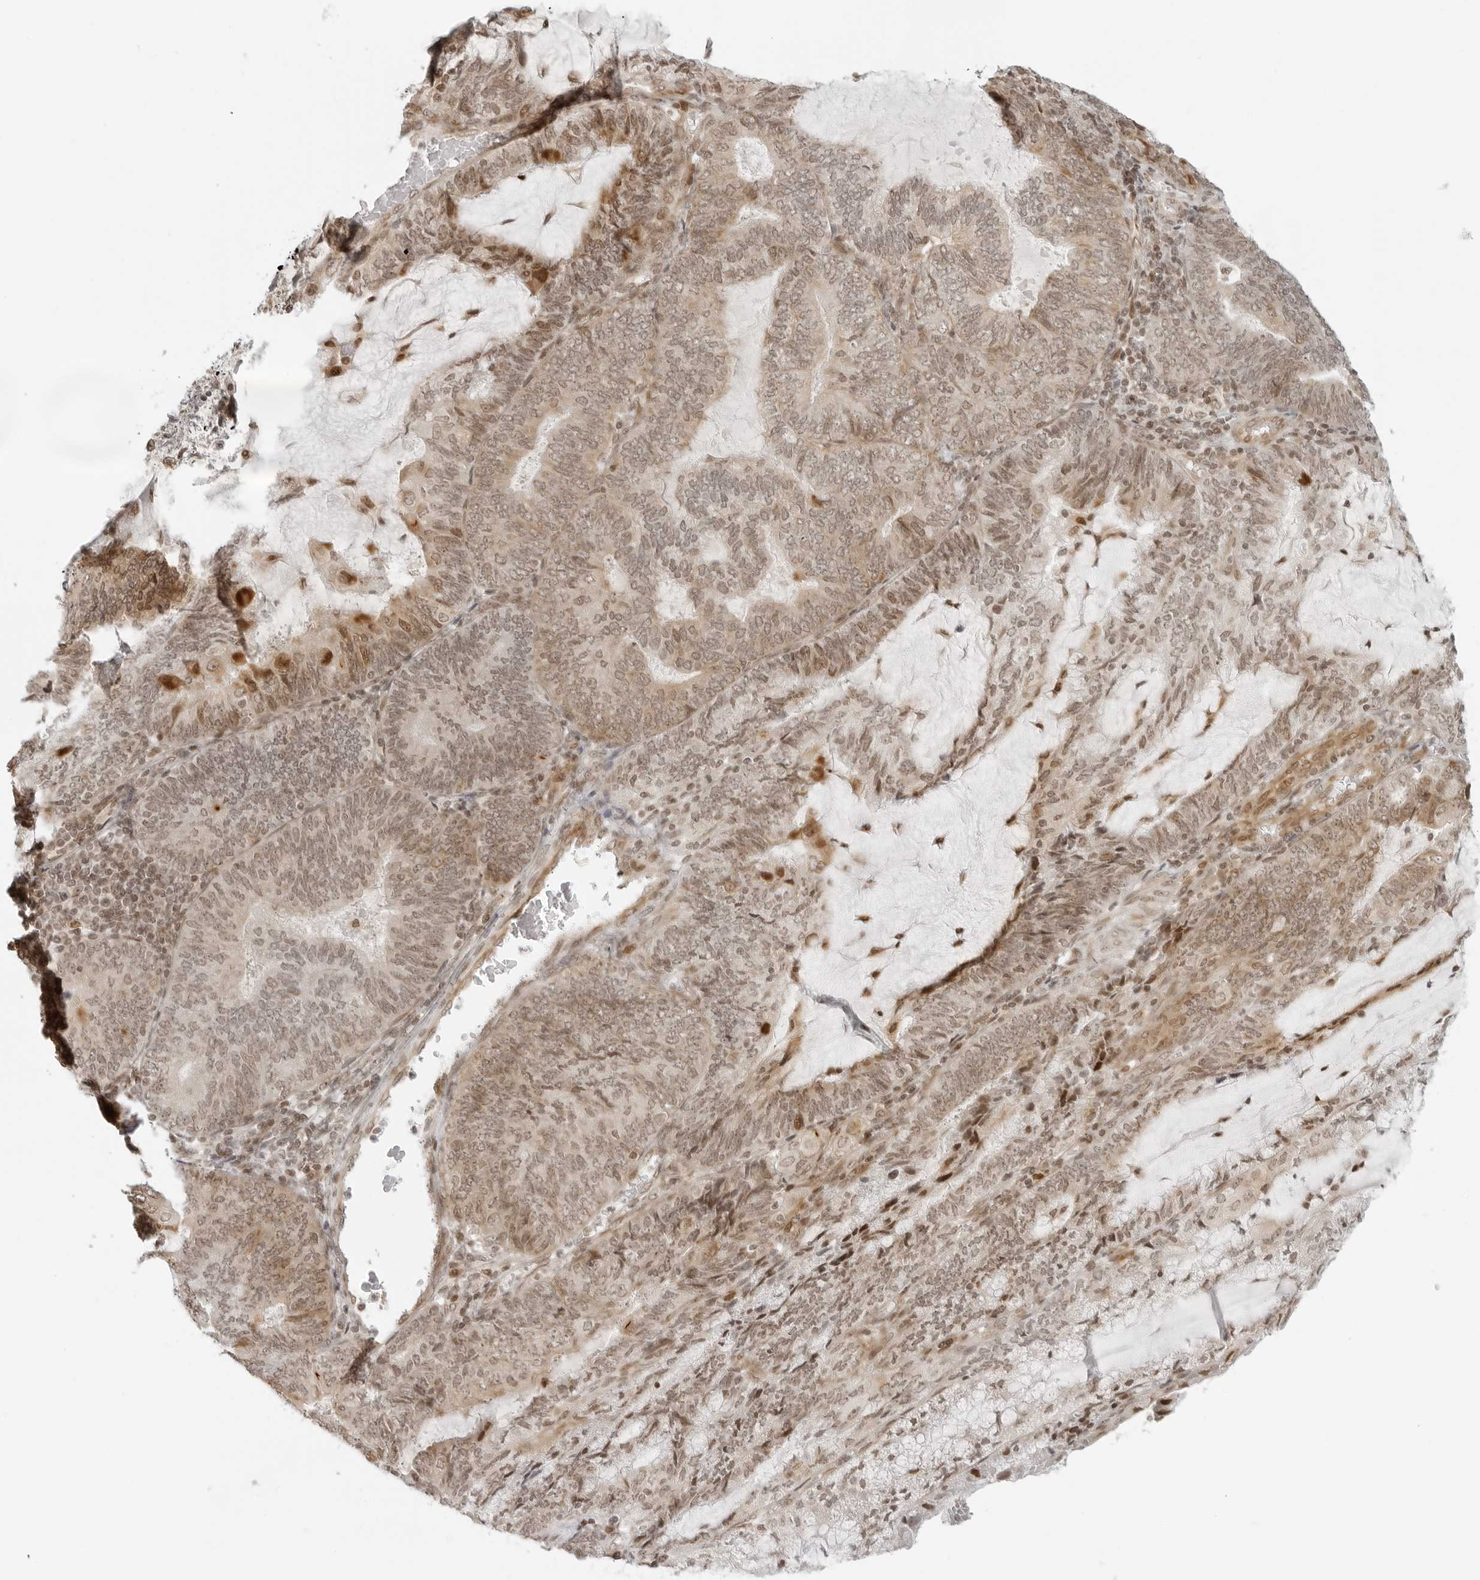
{"staining": {"intensity": "moderate", "quantity": ">75%", "location": "cytoplasmic/membranous,nuclear"}, "tissue": "endometrial cancer", "cell_type": "Tumor cells", "image_type": "cancer", "snomed": [{"axis": "morphology", "description": "Adenocarcinoma, NOS"}, {"axis": "topography", "description": "Endometrium"}], "caption": "The immunohistochemical stain shows moderate cytoplasmic/membranous and nuclear expression in tumor cells of endometrial cancer (adenocarcinoma) tissue.", "gene": "ZNF407", "patient": {"sex": "female", "age": 81}}